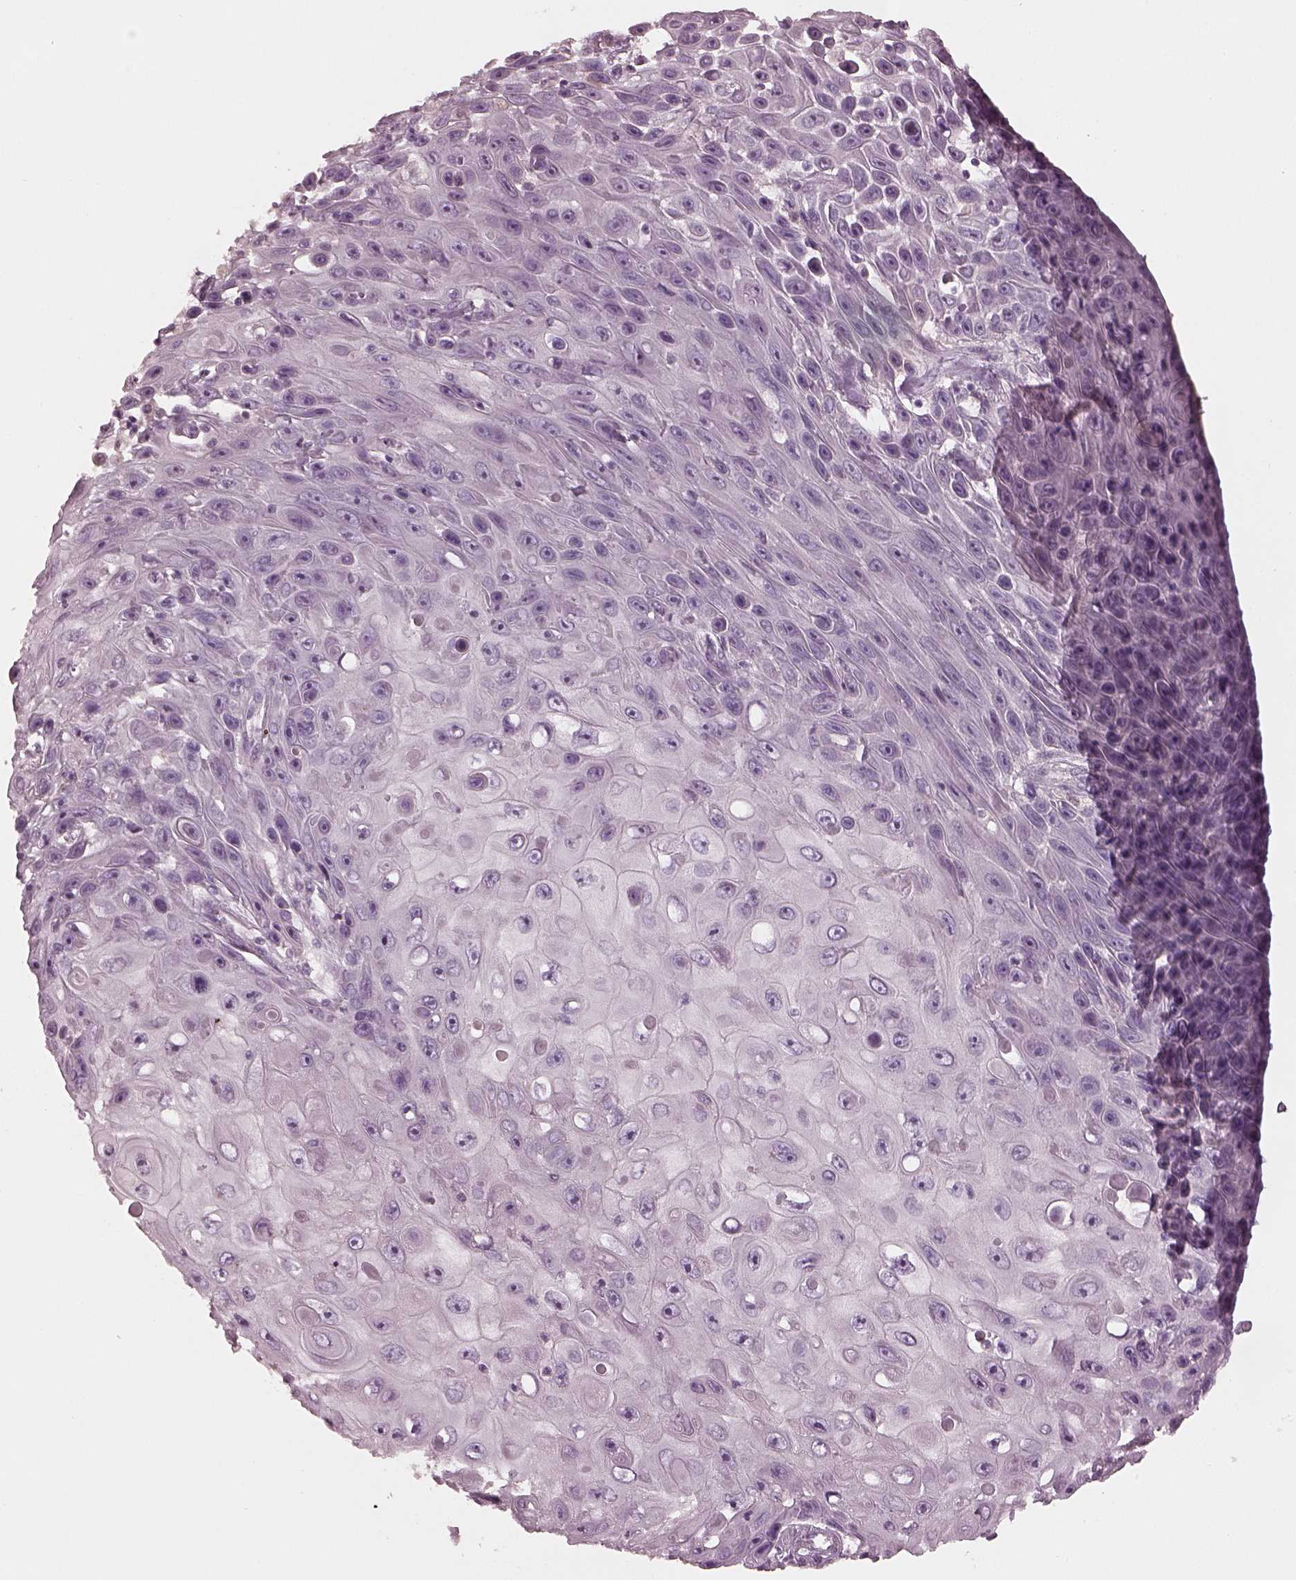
{"staining": {"intensity": "negative", "quantity": "none", "location": "none"}, "tissue": "skin cancer", "cell_type": "Tumor cells", "image_type": "cancer", "snomed": [{"axis": "morphology", "description": "Squamous cell carcinoma, NOS"}, {"axis": "topography", "description": "Skin"}], "caption": "Immunohistochemical staining of squamous cell carcinoma (skin) exhibits no significant expression in tumor cells.", "gene": "MIA", "patient": {"sex": "male", "age": 82}}